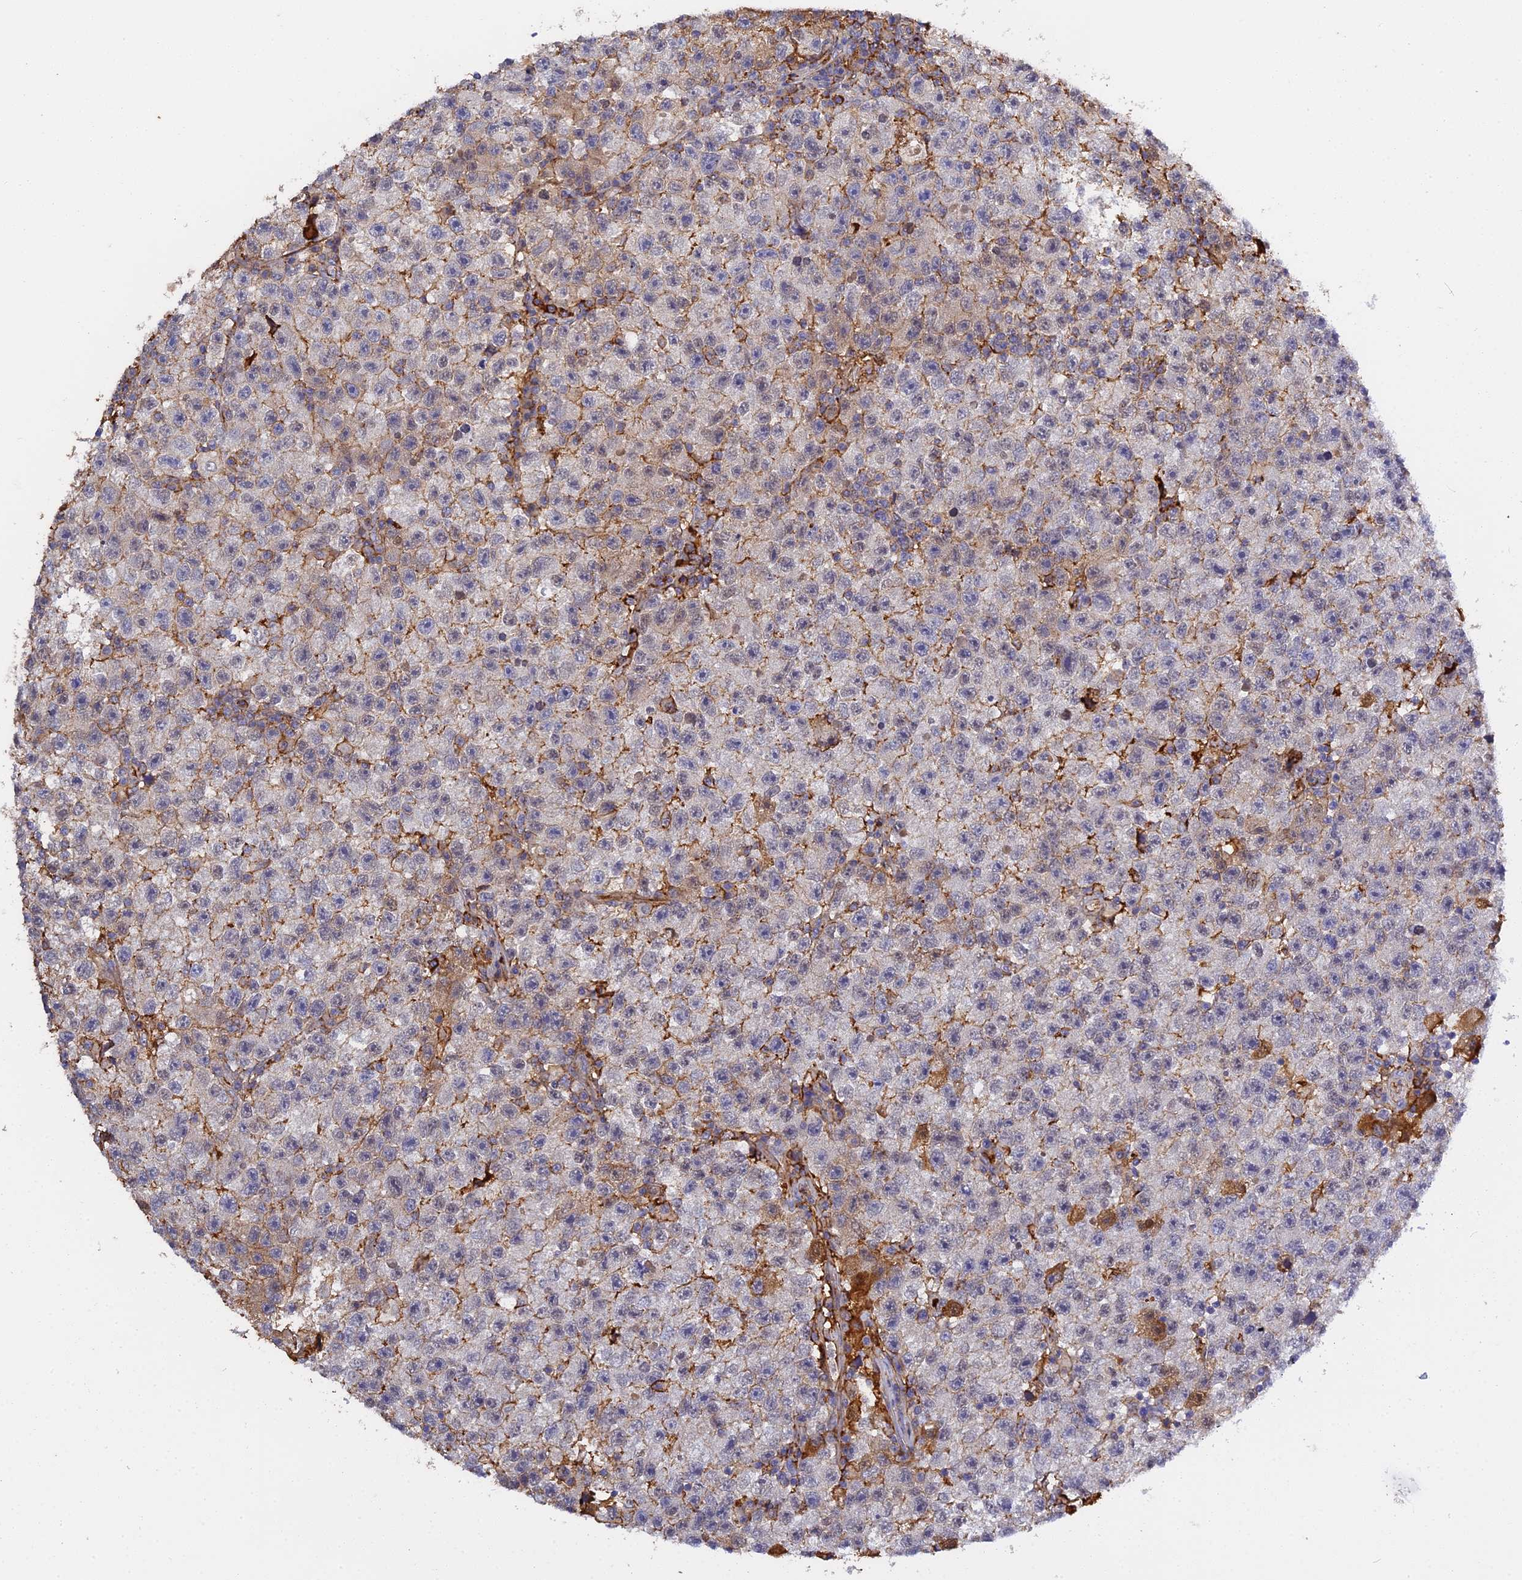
{"staining": {"intensity": "weak", "quantity": "<25%", "location": "cytoplasmic/membranous"}, "tissue": "testis cancer", "cell_type": "Tumor cells", "image_type": "cancer", "snomed": [{"axis": "morphology", "description": "Seminoma, NOS"}, {"axis": "topography", "description": "Testis"}], "caption": "High magnification brightfield microscopy of testis cancer stained with DAB (3,3'-diaminobenzidine) (brown) and counterstained with hematoxylin (blue): tumor cells show no significant staining. (Stains: DAB (3,3'-diaminobenzidine) immunohistochemistry (IHC) with hematoxylin counter stain, Microscopy: brightfield microscopy at high magnification).", "gene": "PZP", "patient": {"sex": "male", "age": 22}}